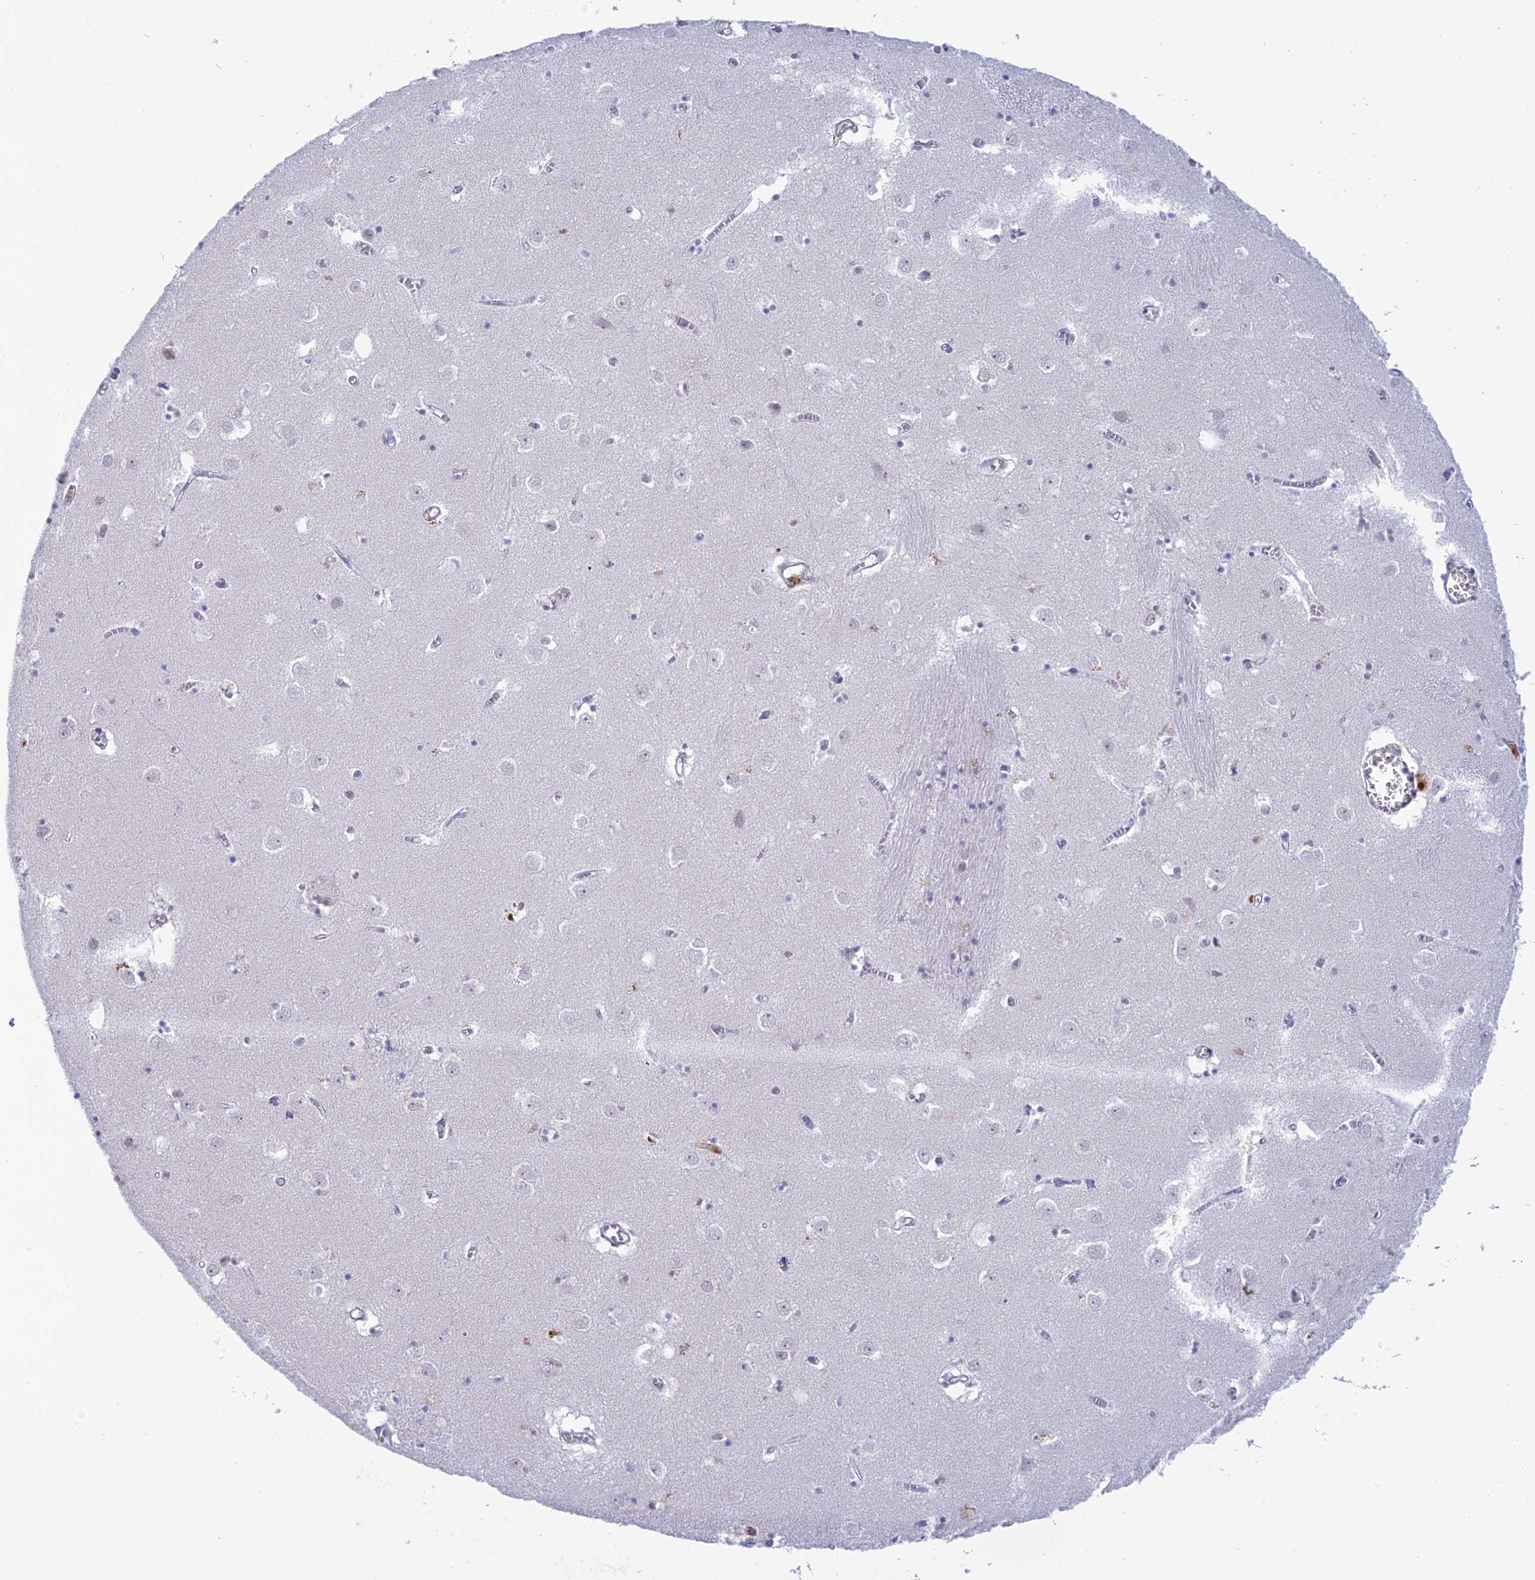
{"staining": {"intensity": "negative", "quantity": "none", "location": "none"}, "tissue": "caudate", "cell_type": "Glial cells", "image_type": "normal", "snomed": [{"axis": "morphology", "description": "Normal tissue, NOS"}, {"axis": "topography", "description": "Lateral ventricle wall"}], "caption": "The histopathology image shows no staining of glial cells in normal caudate. (Immunohistochemistry, brightfield microscopy, high magnification).", "gene": "PGBD4", "patient": {"sex": "male", "age": 70}}